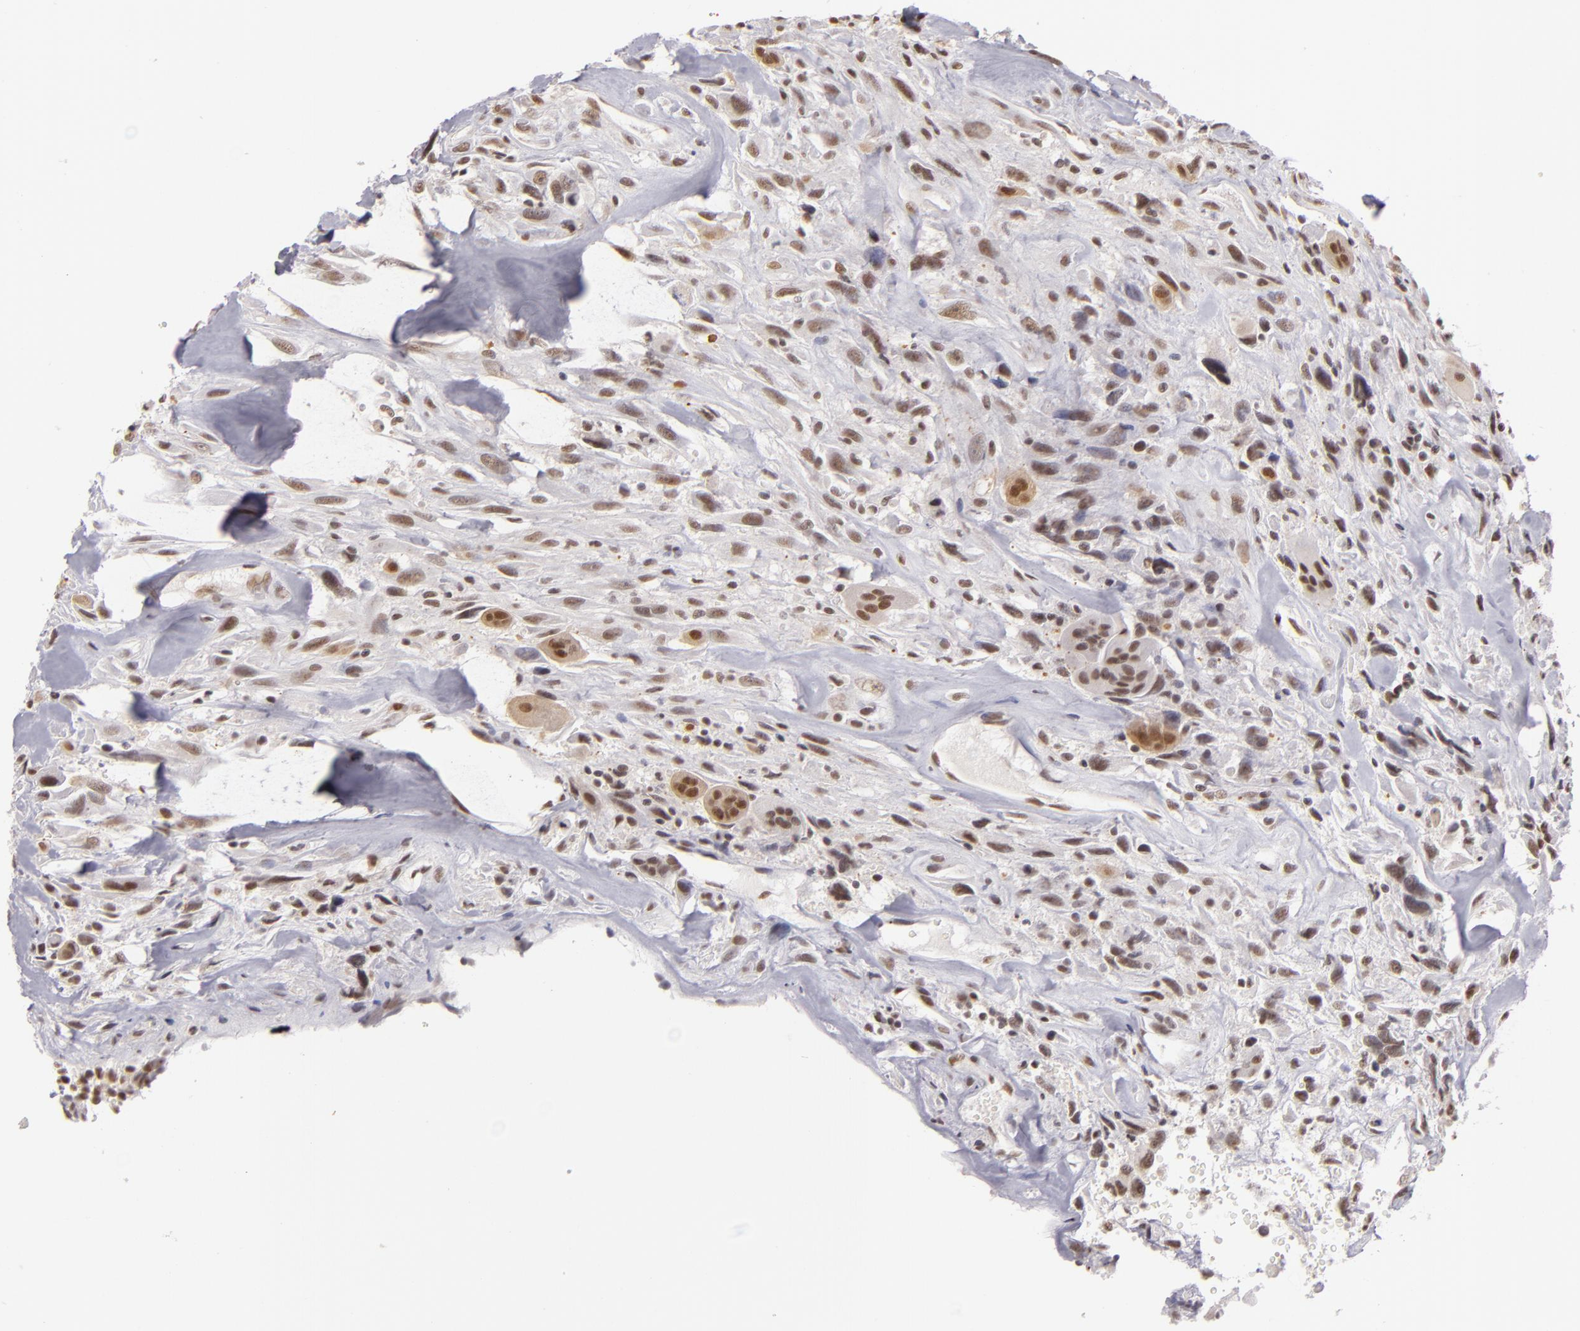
{"staining": {"intensity": "moderate", "quantity": ">75%", "location": "nuclear"}, "tissue": "breast cancer", "cell_type": "Tumor cells", "image_type": "cancer", "snomed": [{"axis": "morphology", "description": "Neoplasm, malignant, NOS"}, {"axis": "topography", "description": "Breast"}], "caption": "Breast cancer stained with a protein marker reveals moderate staining in tumor cells.", "gene": "INTS6", "patient": {"sex": "female", "age": 50}}